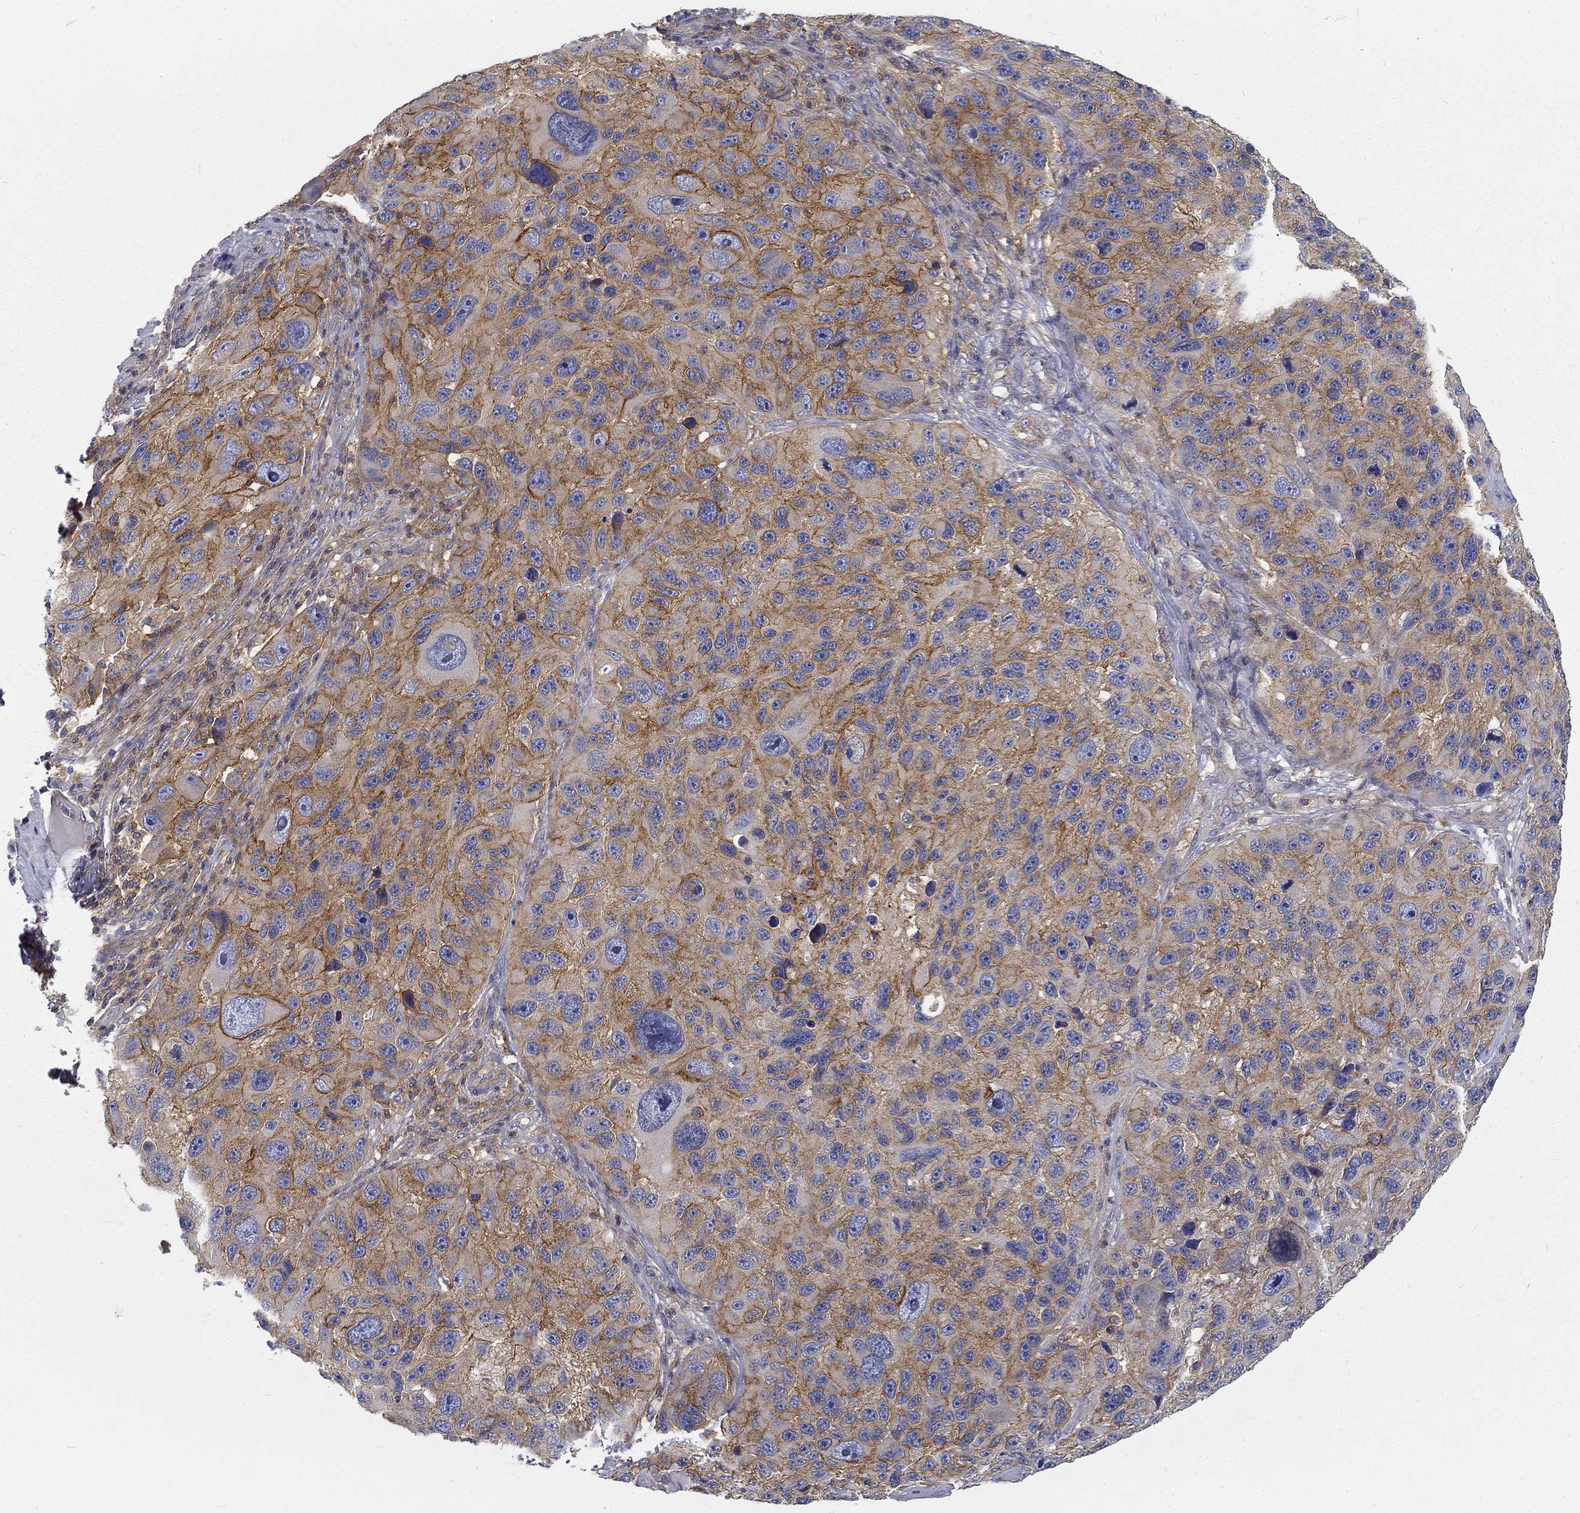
{"staining": {"intensity": "moderate", "quantity": ">75%", "location": "cytoplasmic/membranous"}, "tissue": "melanoma", "cell_type": "Tumor cells", "image_type": "cancer", "snomed": [{"axis": "morphology", "description": "Malignant melanoma, NOS"}, {"axis": "topography", "description": "Skin"}], "caption": "Immunohistochemistry (DAB (3,3'-diaminobenzidine)) staining of melanoma demonstrates moderate cytoplasmic/membranous protein positivity in approximately >75% of tumor cells. (Stains: DAB in brown, nuclei in blue, Microscopy: brightfield microscopy at high magnification).", "gene": "MTMR11", "patient": {"sex": "male", "age": 53}}